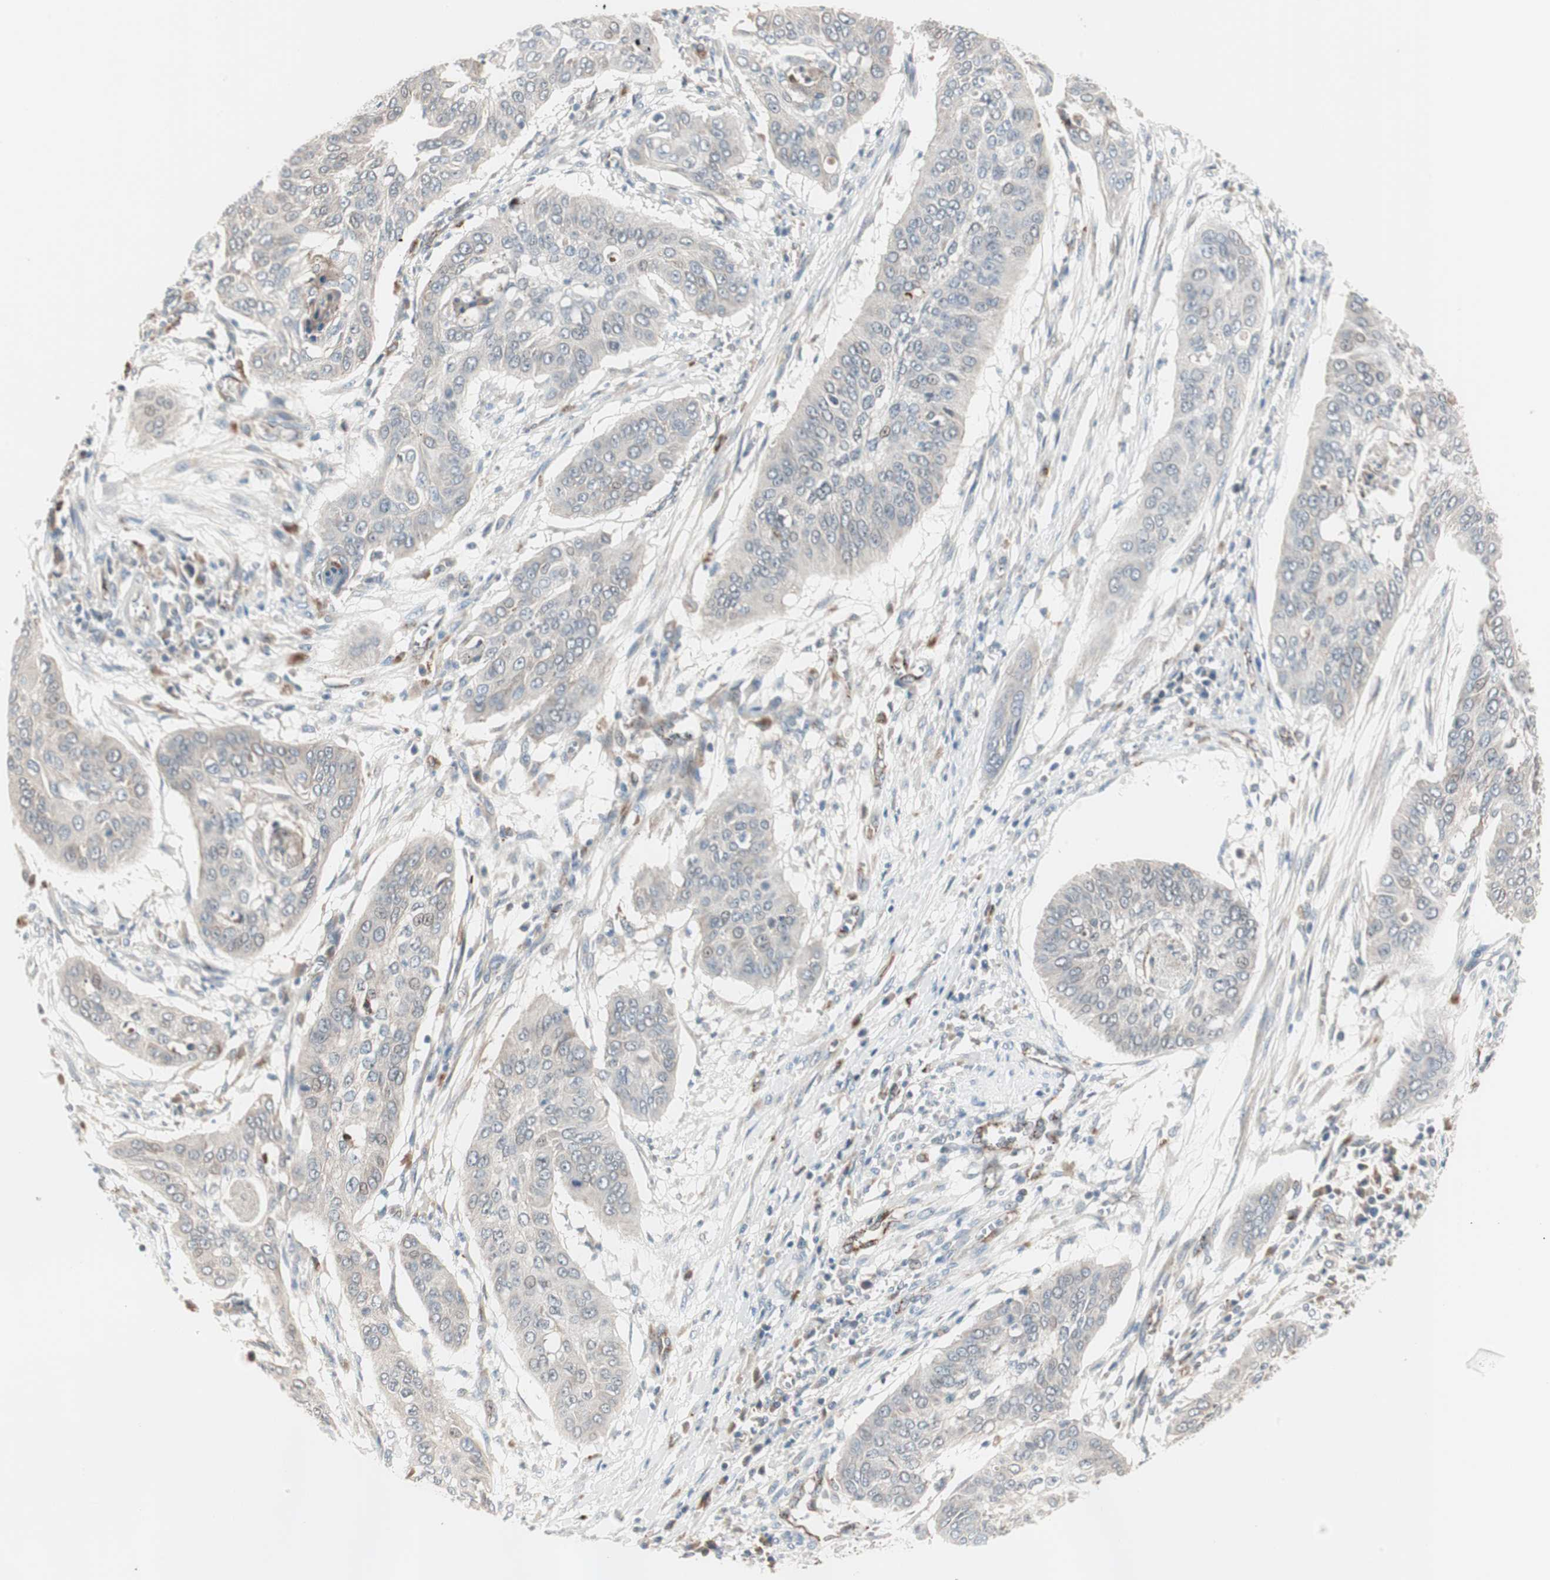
{"staining": {"intensity": "negative", "quantity": "none", "location": "none"}, "tissue": "cervical cancer", "cell_type": "Tumor cells", "image_type": "cancer", "snomed": [{"axis": "morphology", "description": "Squamous cell carcinoma, NOS"}, {"axis": "topography", "description": "Cervix"}], "caption": "Human cervical cancer (squamous cell carcinoma) stained for a protein using immunohistochemistry exhibits no staining in tumor cells.", "gene": "FGFR4", "patient": {"sex": "female", "age": 39}}